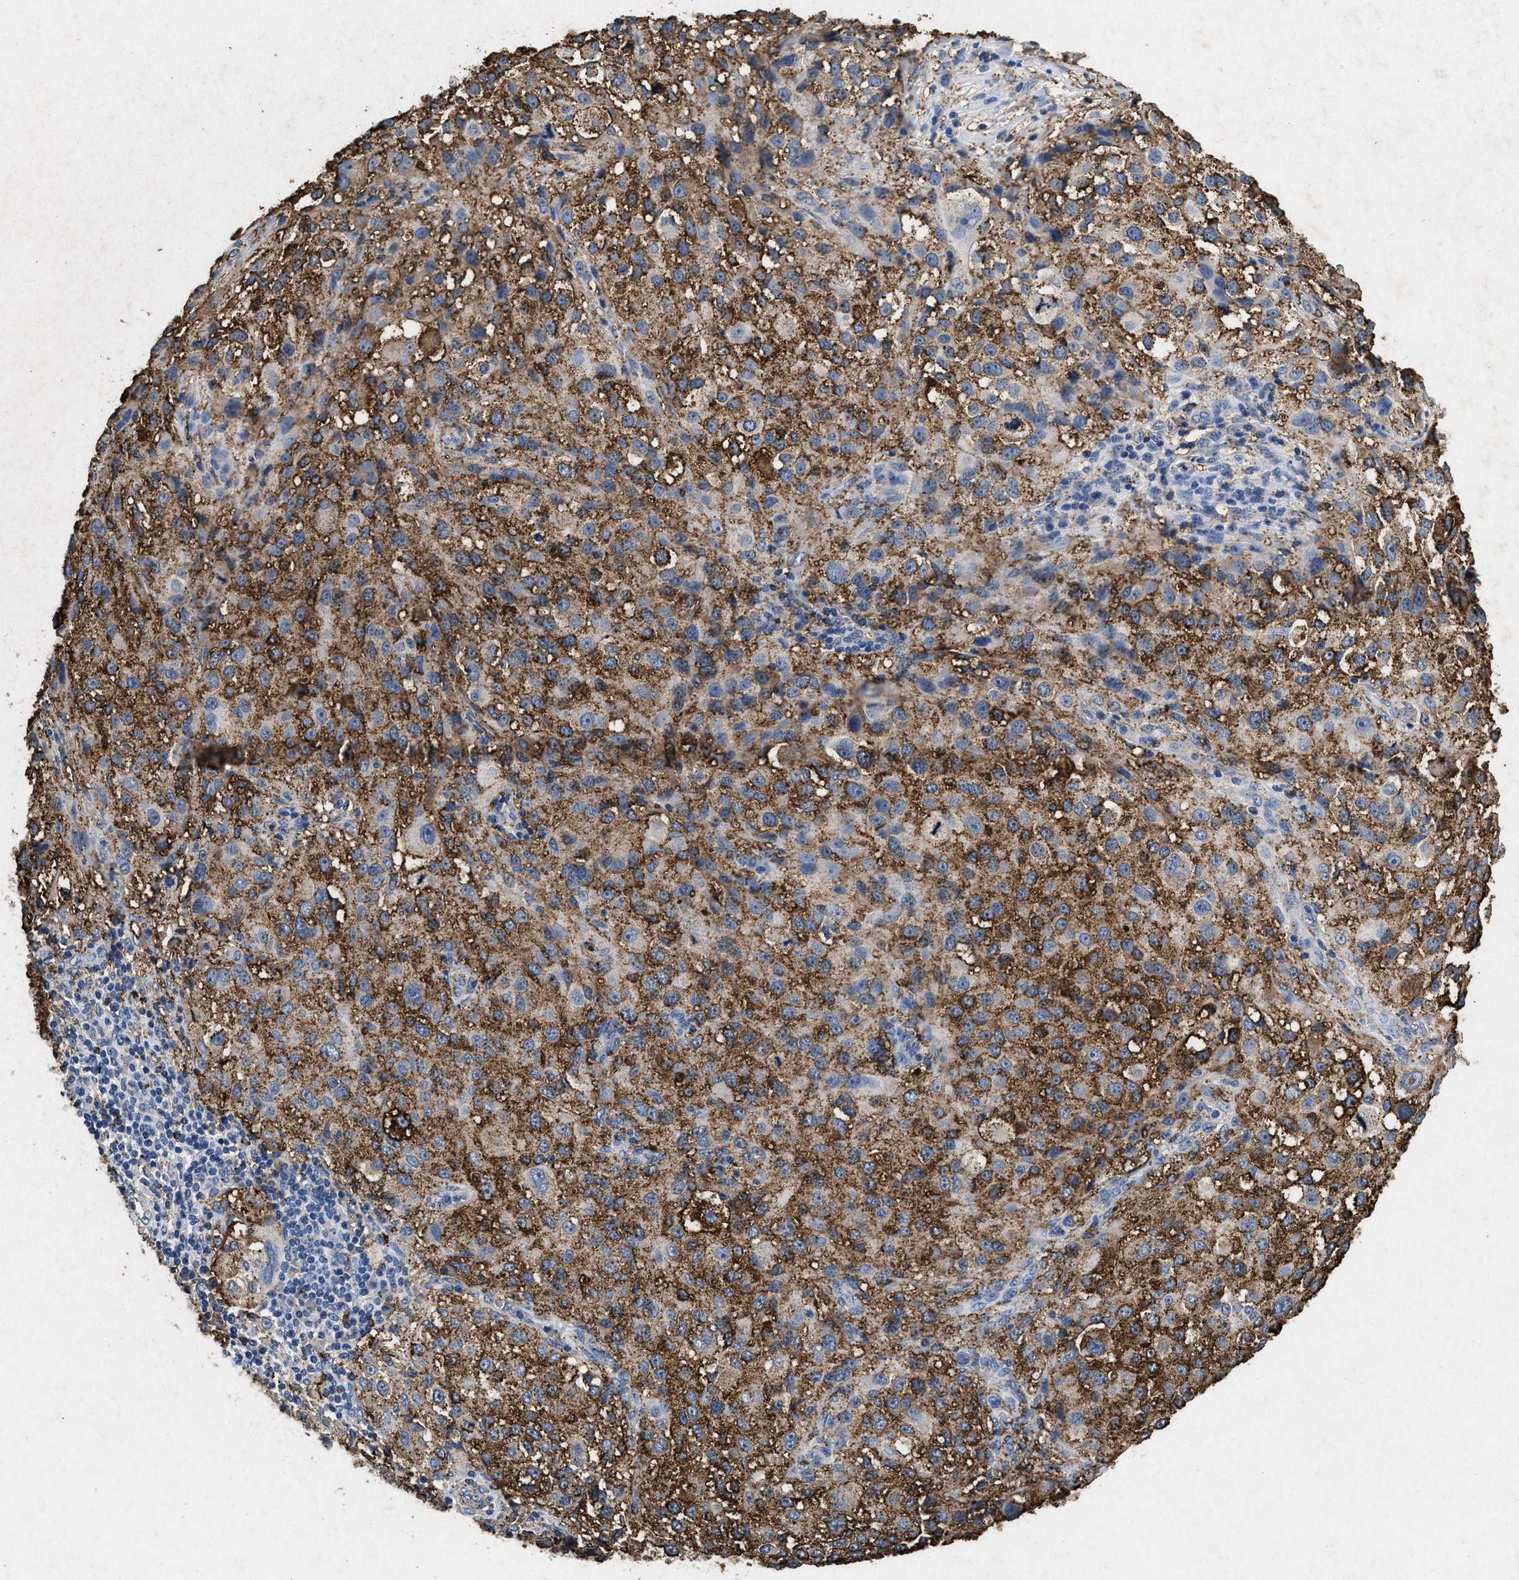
{"staining": {"intensity": "moderate", "quantity": ">75%", "location": "cytoplasmic/membranous"}, "tissue": "melanoma", "cell_type": "Tumor cells", "image_type": "cancer", "snomed": [{"axis": "morphology", "description": "Necrosis, NOS"}, {"axis": "morphology", "description": "Malignant melanoma, NOS"}, {"axis": "topography", "description": "Skin"}], "caption": "A high-resolution histopathology image shows immunohistochemistry (IHC) staining of malignant melanoma, which shows moderate cytoplasmic/membranous positivity in about >75% of tumor cells. (DAB IHC, brown staining for protein, blue staining for nuclei).", "gene": "LTB4R2", "patient": {"sex": "female", "age": 87}}